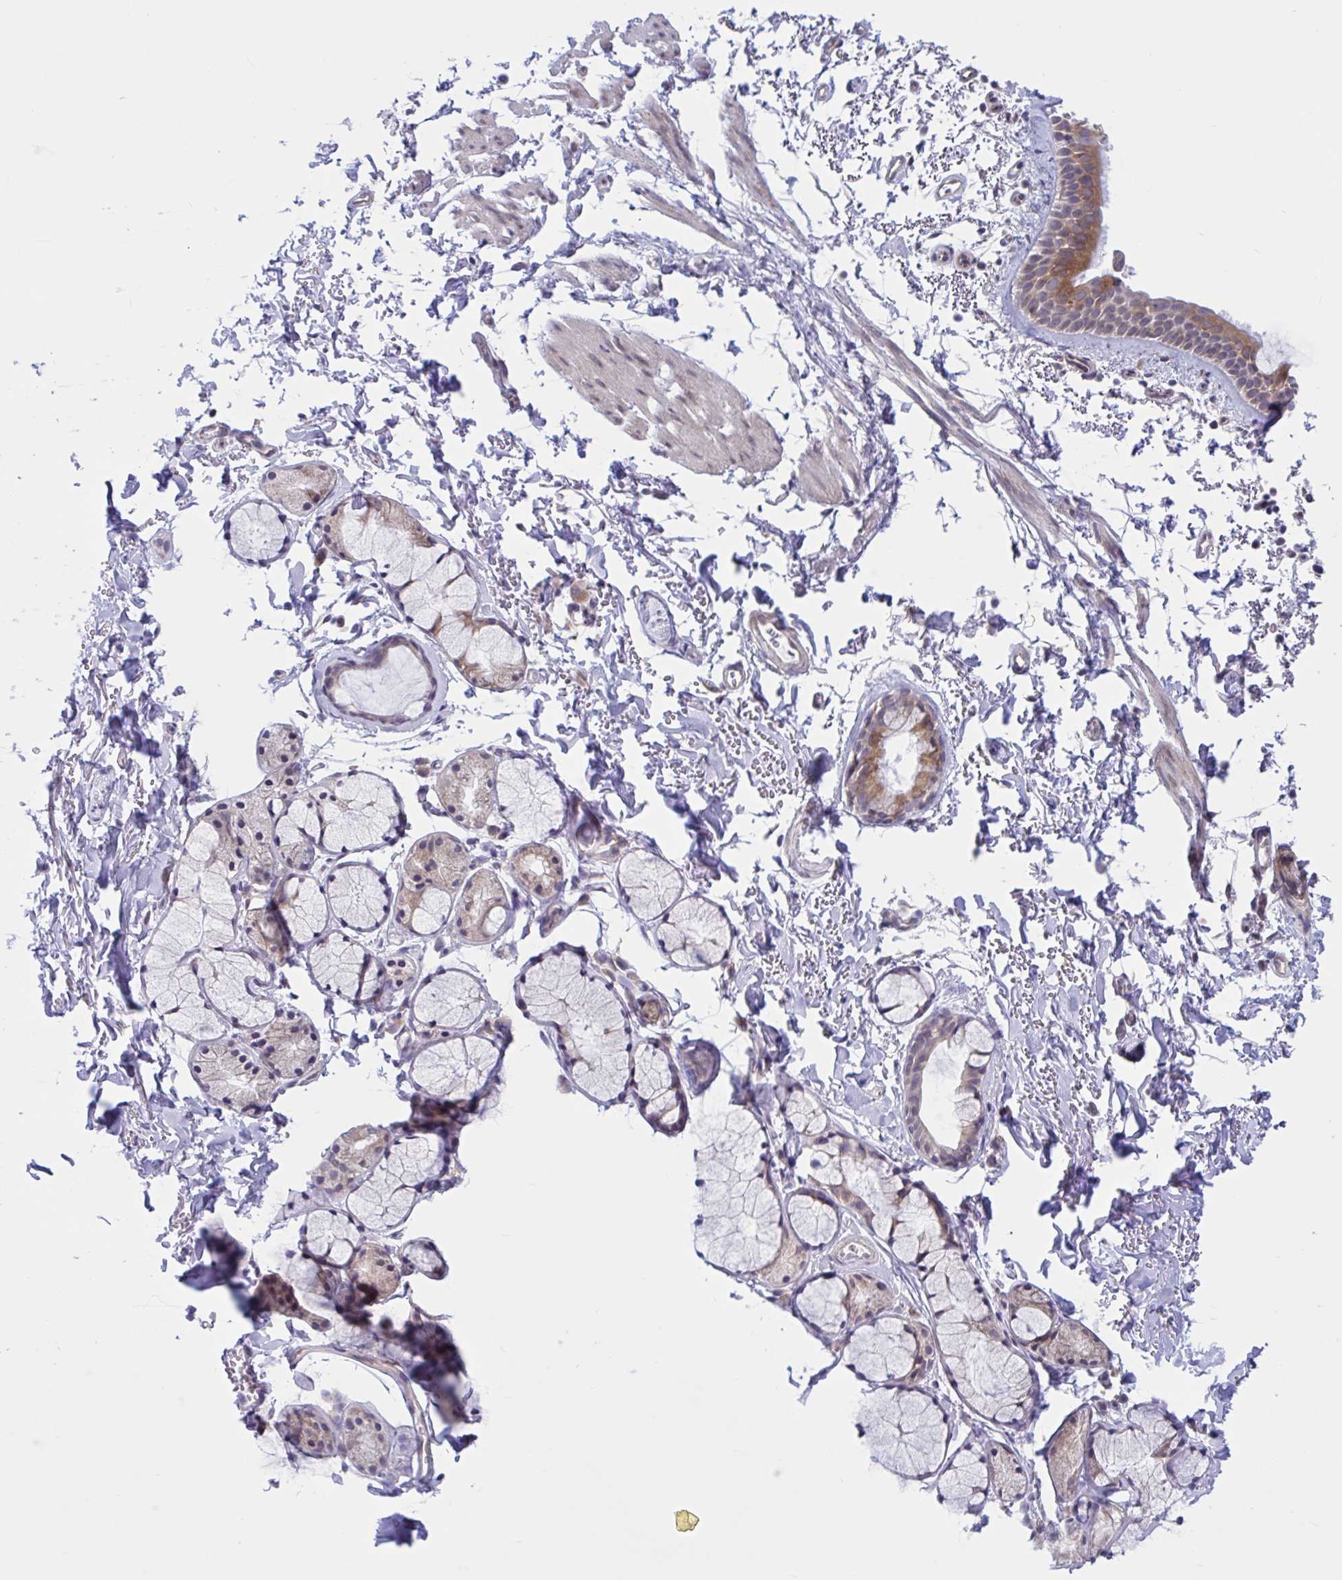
{"staining": {"intensity": "moderate", "quantity": ">75%", "location": "cytoplasmic/membranous"}, "tissue": "bronchus", "cell_type": "Respiratory epithelial cells", "image_type": "normal", "snomed": [{"axis": "morphology", "description": "Normal tissue, NOS"}, {"axis": "topography", "description": "Cartilage tissue"}, {"axis": "topography", "description": "Bronchus"}, {"axis": "topography", "description": "Peripheral nerve tissue"}], "caption": "High-magnification brightfield microscopy of normal bronchus stained with DAB (3,3'-diaminobenzidine) (brown) and counterstained with hematoxylin (blue). respiratory epithelial cells exhibit moderate cytoplasmic/membranous staining is present in about>75% of cells.", "gene": "CAMLG", "patient": {"sex": "female", "age": 59}}